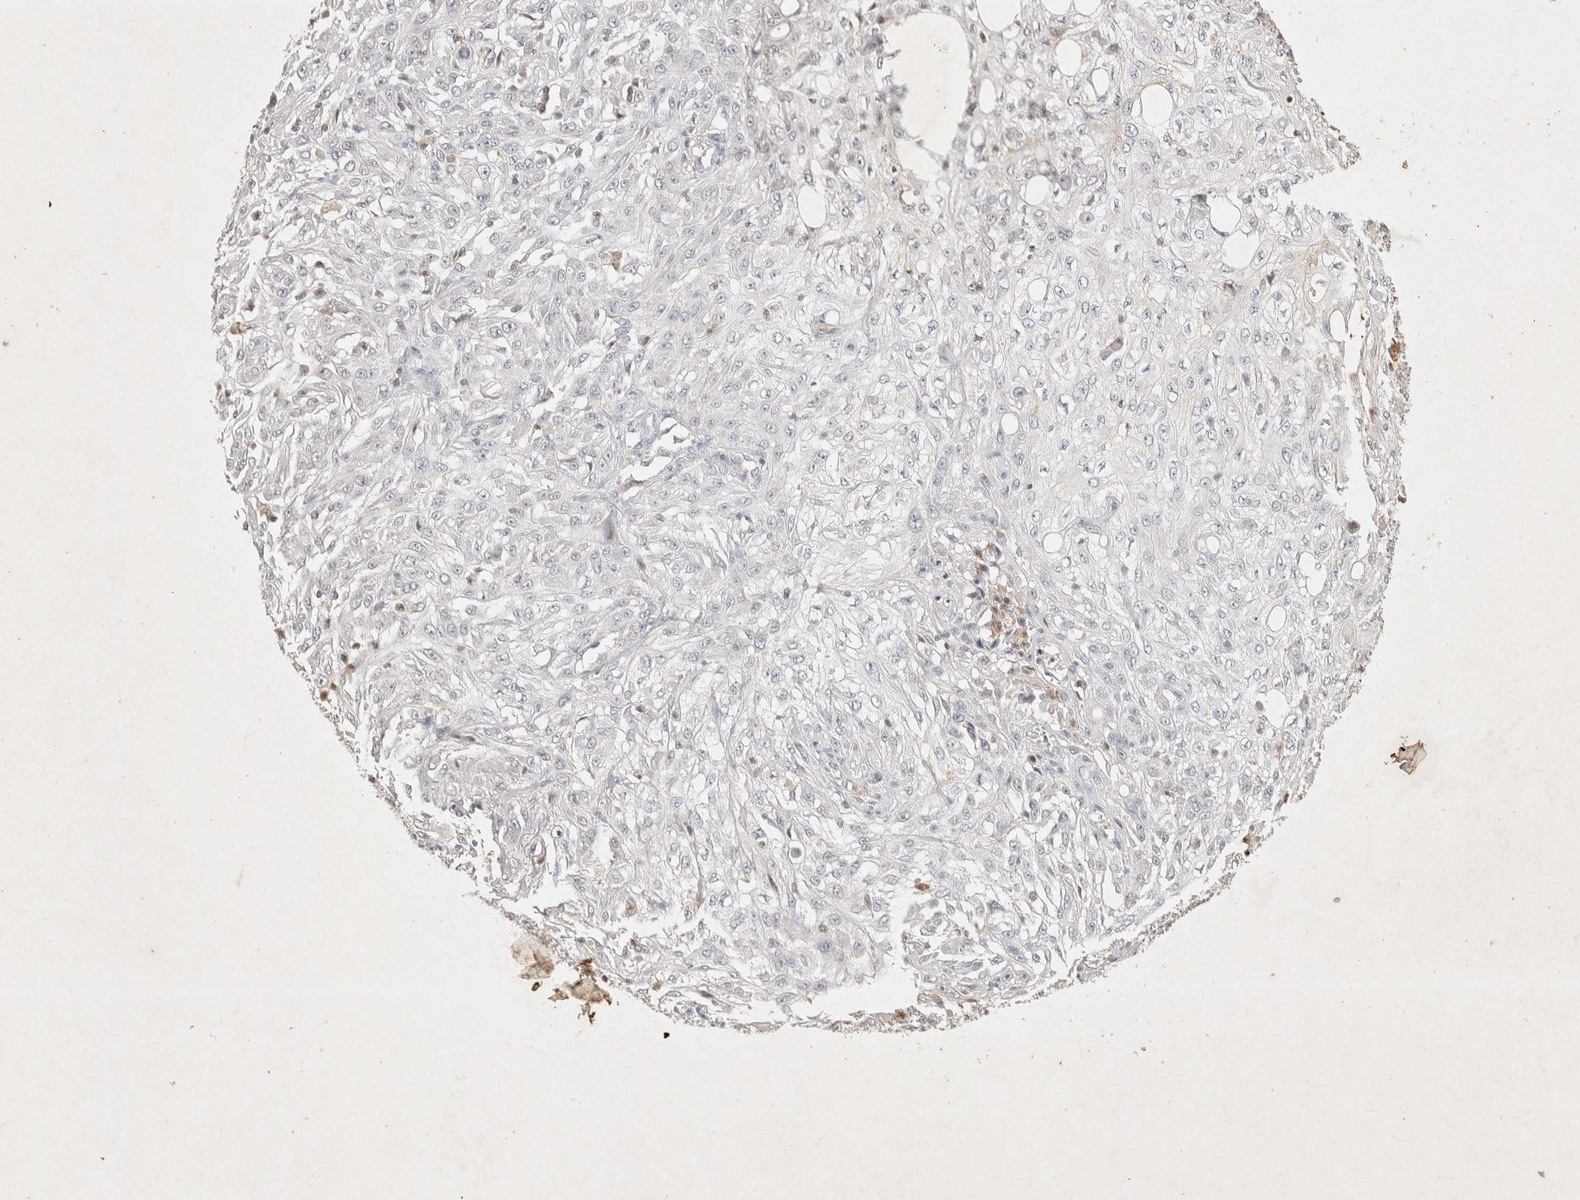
{"staining": {"intensity": "negative", "quantity": "none", "location": "none"}, "tissue": "skin cancer", "cell_type": "Tumor cells", "image_type": "cancer", "snomed": [{"axis": "morphology", "description": "Squamous cell carcinoma, NOS"}, {"axis": "topography", "description": "Skin"}], "caption": "DAB (3,3'-diaminobenzidine) immunohistochemical staining of human skin cancer exhibits no significant positivity in tumor cells.", "gene": "RAC2", "patient": {"sex": "male", "age": 75}}